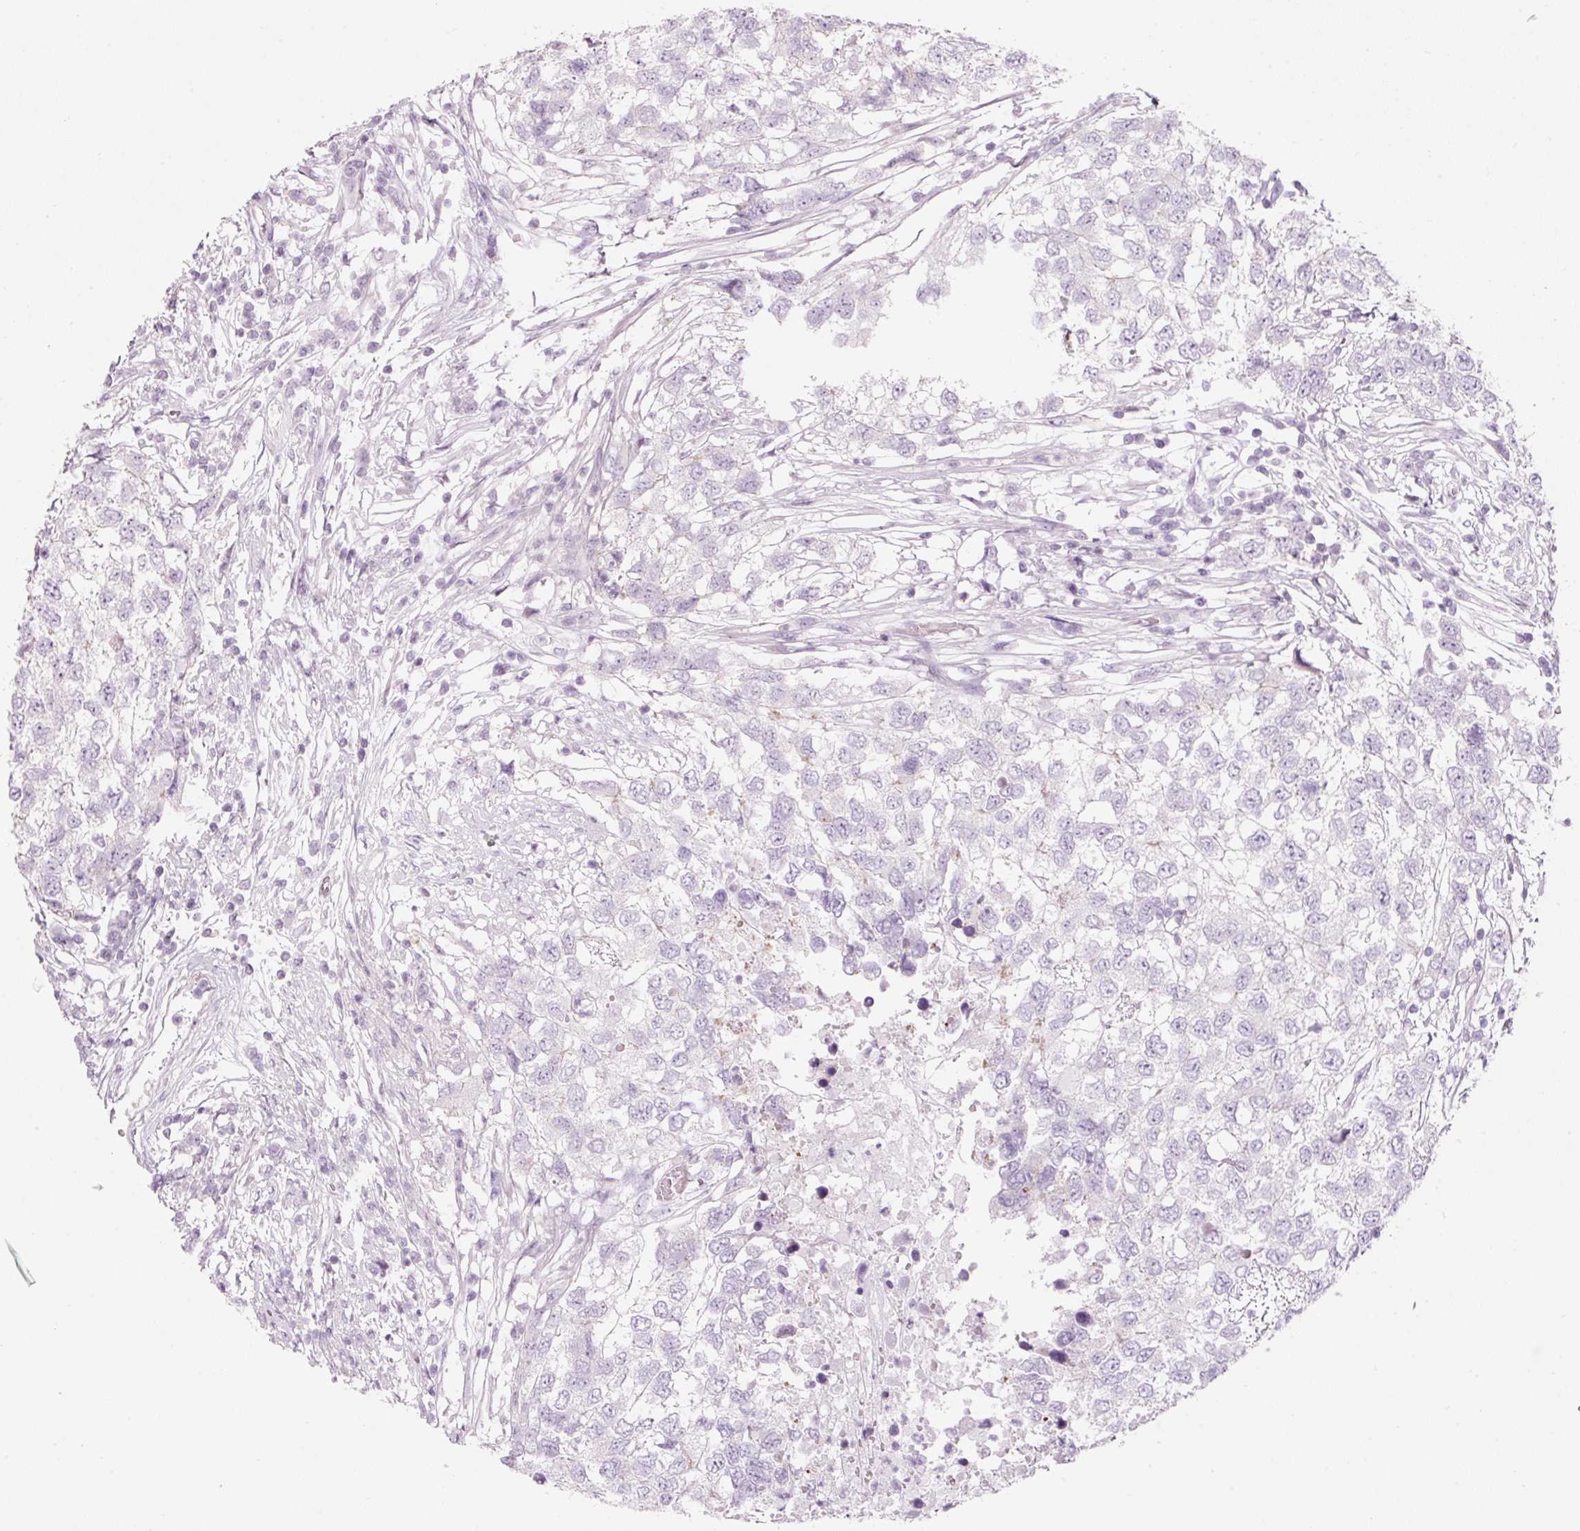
{"staining": {"intensity": "negative", "quantity": "none", "location": "none"}, "tissue": "testis cancer", "cell_type": "Tumor cells", "image_type": "cancer", "snomed": [{"axis": "morphology", "description": "Carcinoma, Embryonal, NOS"}, {"axis": "topography", "description": "Testis"}], "caption": "Human embryonal carcinoma (testis) stained for a protein using immunohistochemistry (IHC) shows no positivity in tumor cells.", "gene": "CMA1", "patient": {"sex": "male", "age": 83}}